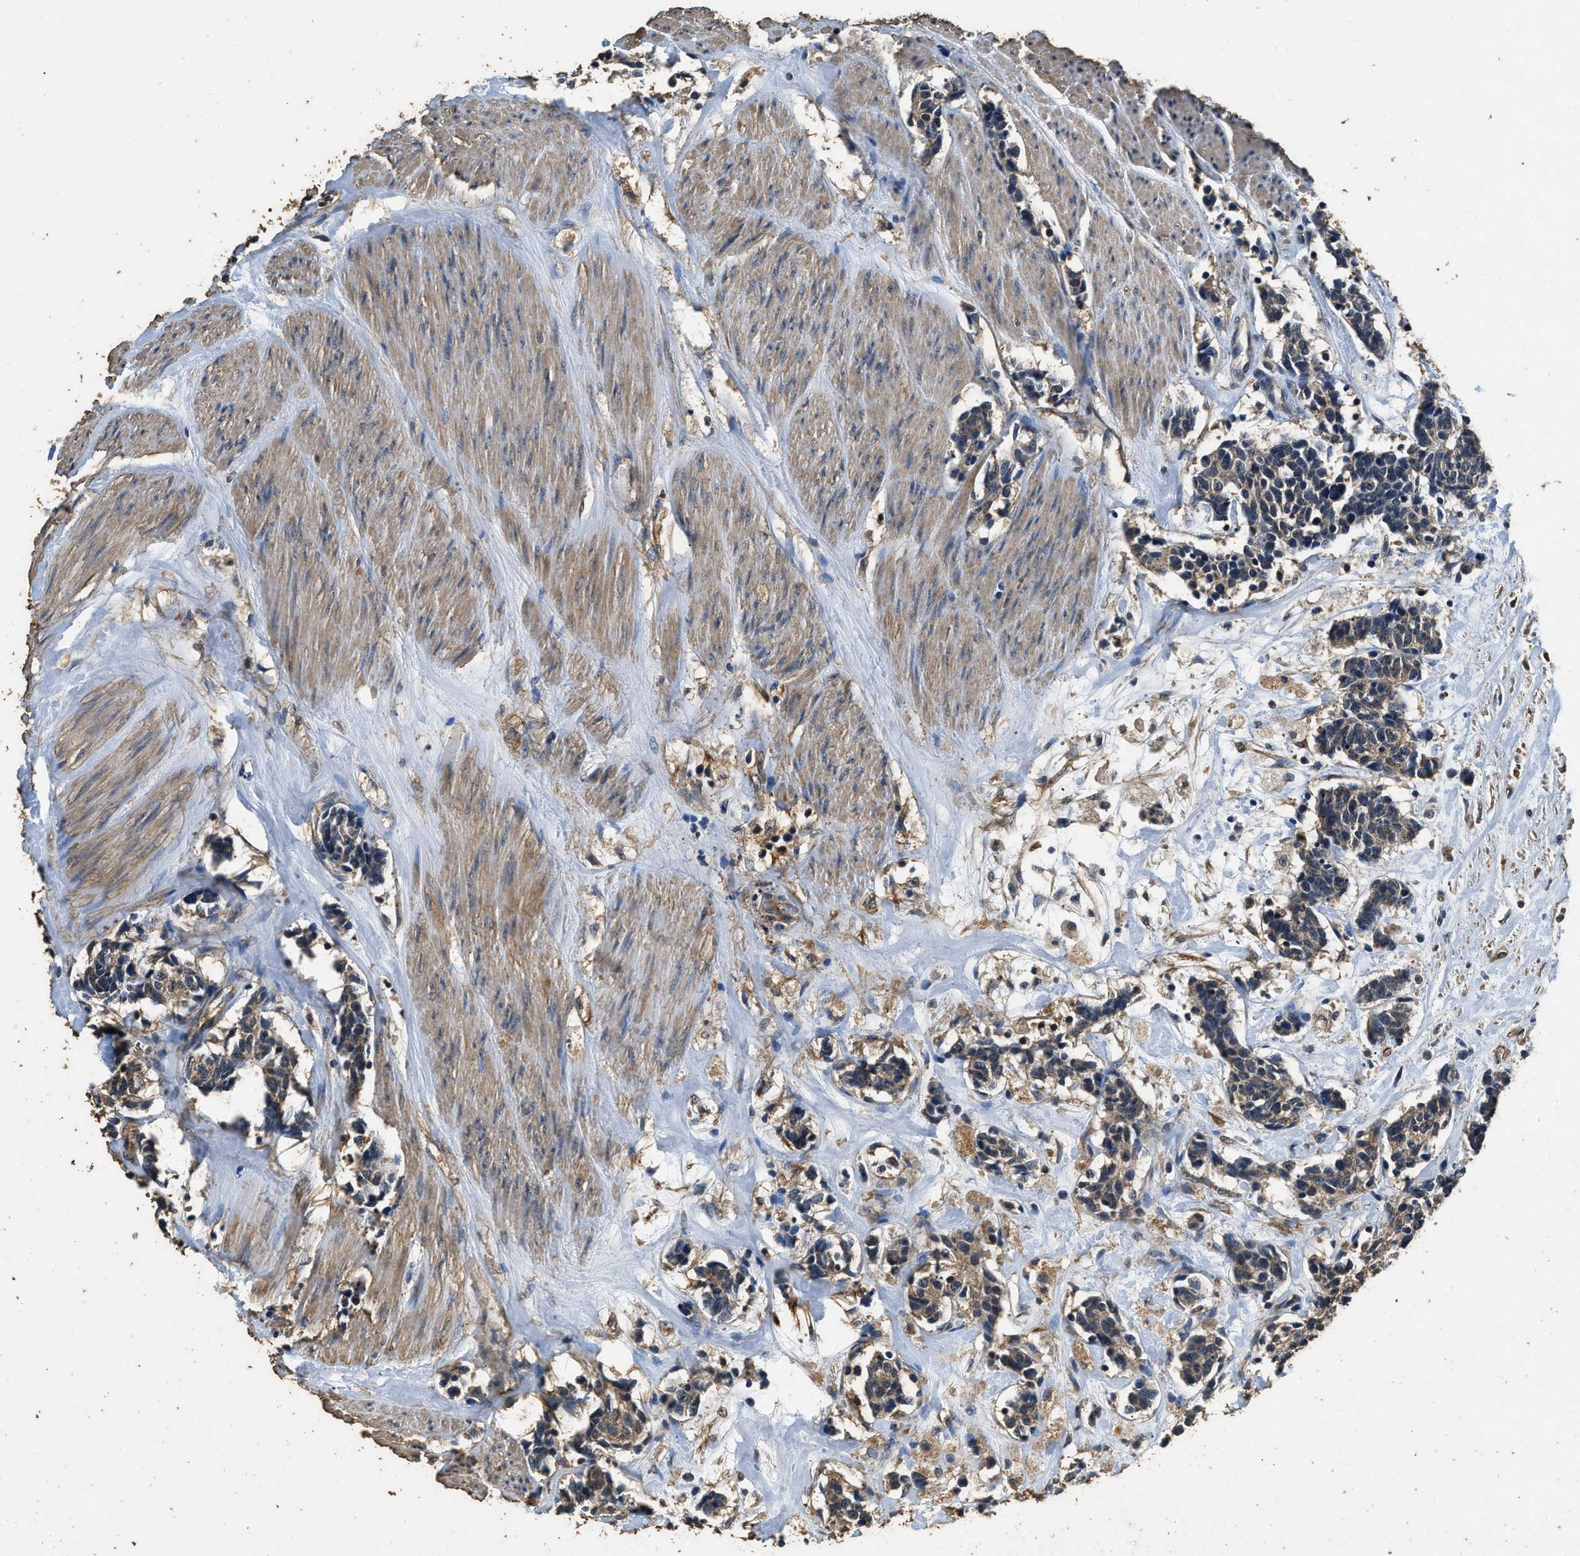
{"staining": {"intensity": "weak", "quantity": "25%-75%", "location": "cytoplasmic/membranous"}, "tissue": "carcinoid", "cell_type": "Tumor cells", "image_type": "cancer", "snomed": [{"axis": "morphology", "description": "Carcinoma, NOS"}, {"axis": "morphology", "description": "Carcinoid, malignant, NOS"}, {"axis": "topography", "description": "Urinary bladder"}], "caption": "Tumor cells demonstrate low levels of weak cytoplasmic/membranous positivity in about 25%-75% of cells in human carcinoma. The protein of interest is stained brown, and the nuclei are stained in blue (DAB (3,3'-diaminobenzidine) IHC with brightfield microscopy, high magnification).", "gene": "MIB1", "patient": {"sex": "male", "age": 57}}